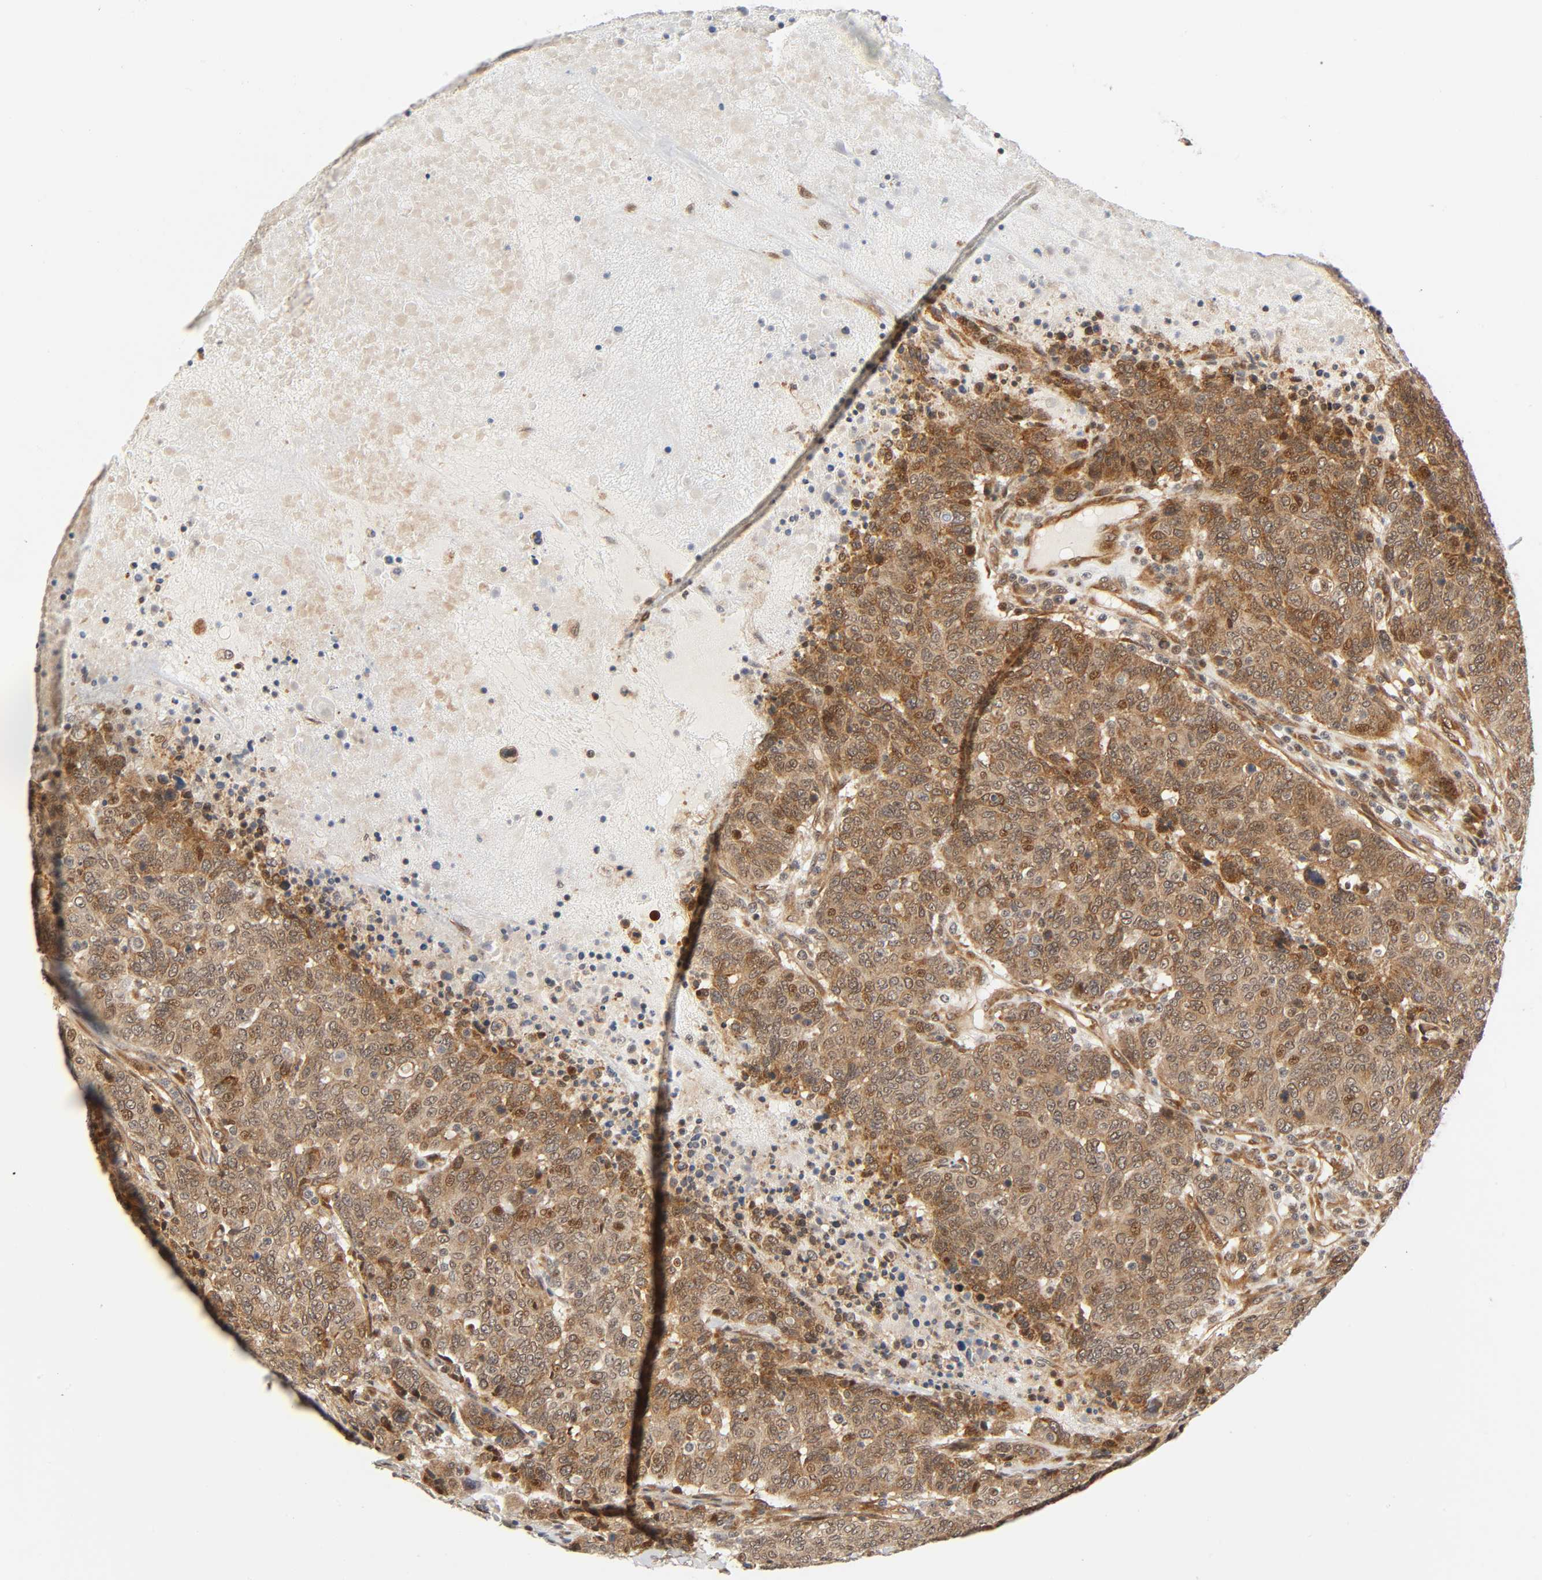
{"staining": {"intensity": "moderate", "quantity": ">75%", "location": "cytoplasmic/membranous"}, "tissue": "breast cancer", "cell_type": "Tumor cells", "image_type": "cancer", "snomed": [{"axis": "morphology", "description": "Duct carcinoma"}, {"axis": "topography", "description": "Breast"}], "caption": "Brown immunohistochemical staining in breast infiltrating ductal carcinoma displays moderate cytoplasmic/membranous expression in approximately >75% of tumor cells. (Brightfield microscopy of DAB IHC at high magnification).", "gene": "IQCJ-SCHIP1", "patient": {"sex": "female", "age": 37}}